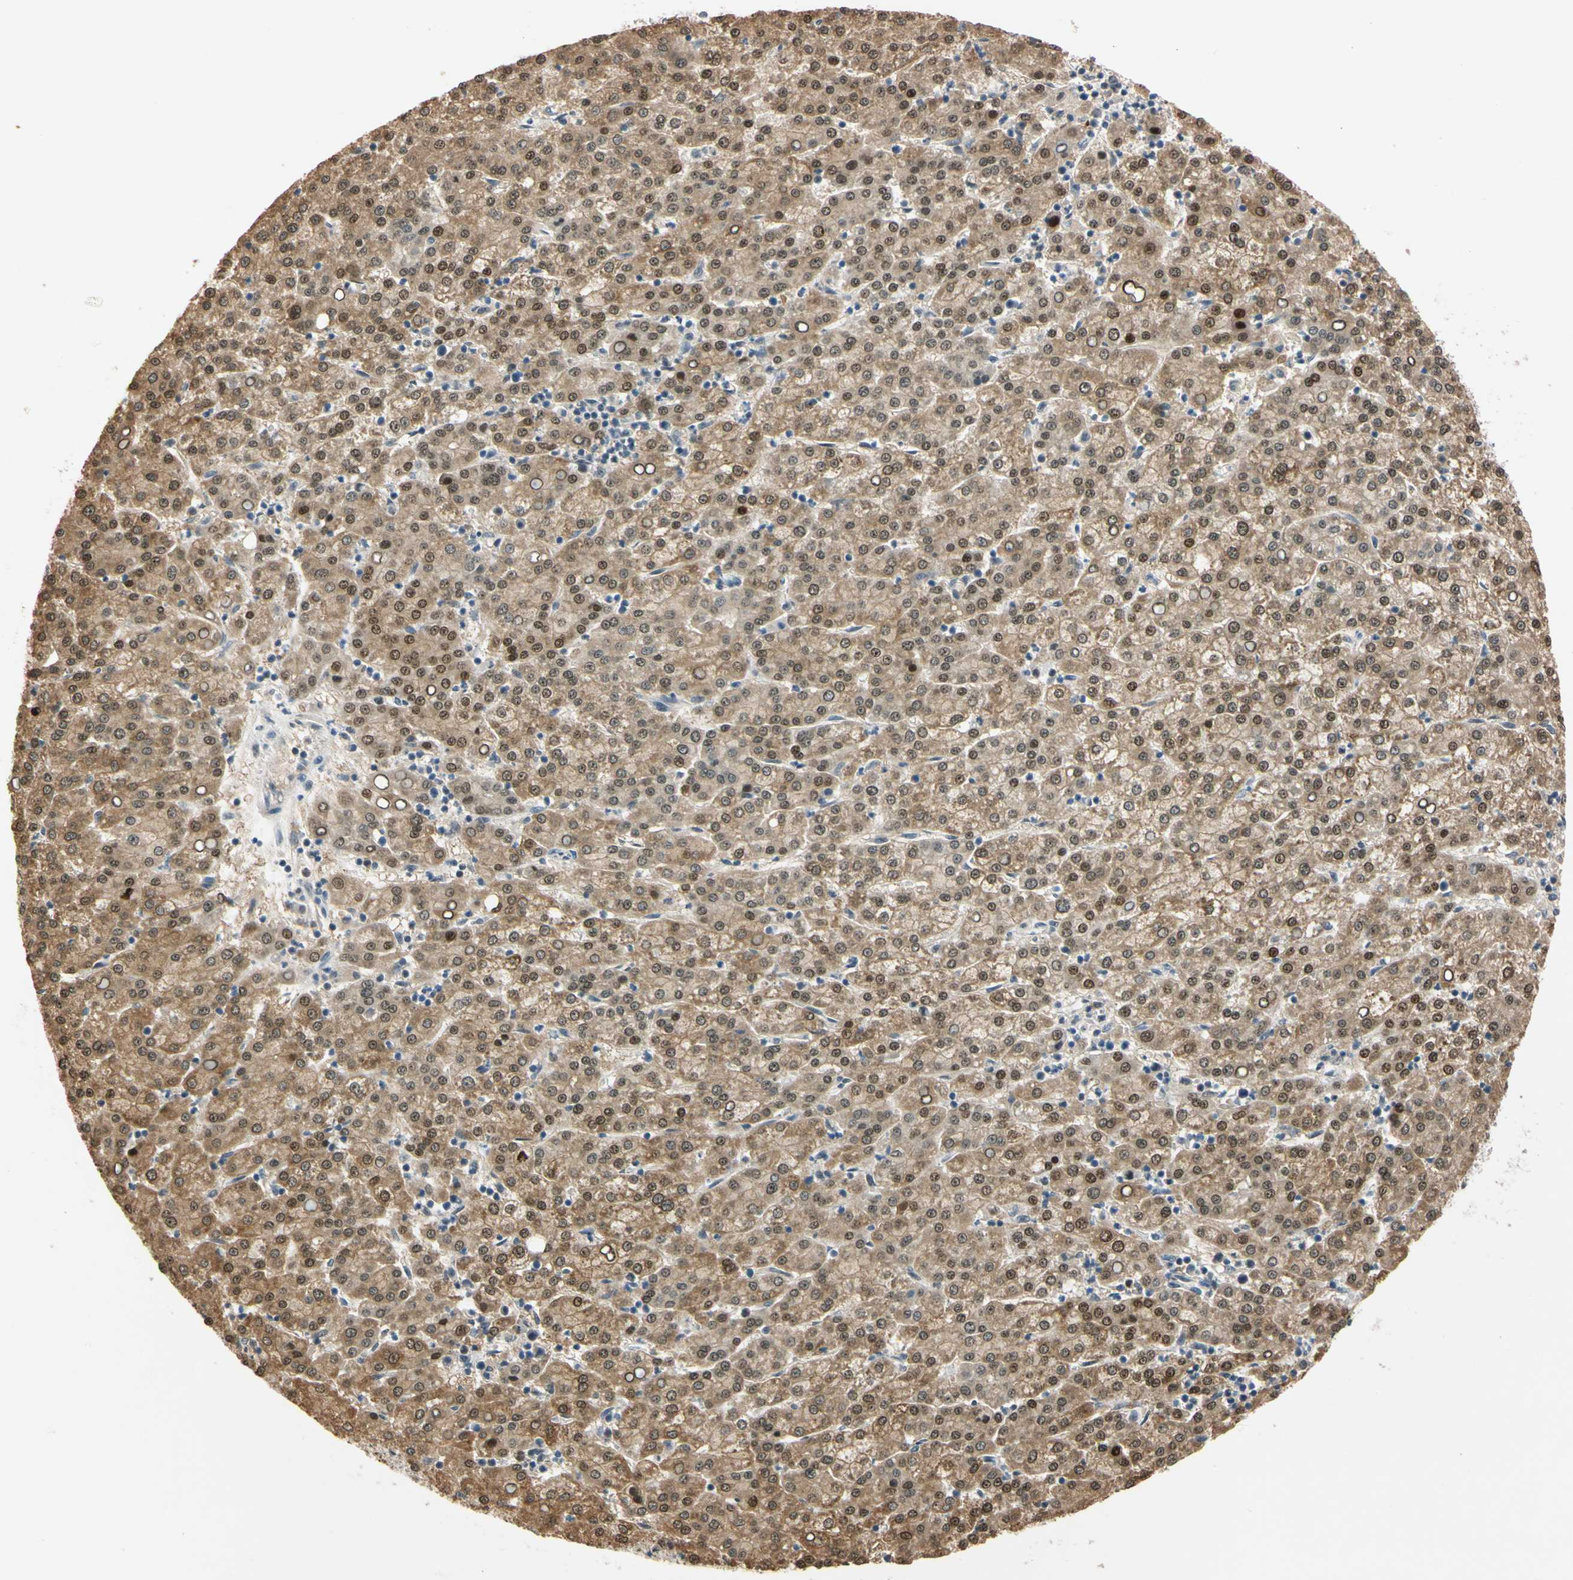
{"staining": {"intensity": "strong", "quantity": ">75%", "location": "cytoplasmic/membranous,nuclear"}, "tissue": "liver cancer", "cell_type": "Tumor cells", "image_type": "cancer", "snomed": [{"axis": "morphology", "description": "Carcinoma, Hepatocellular, NOS"}, {"axis": "topography", "description": "Liver"}], "caption": "Liver cancer (hepatocellular carcinoma) was stained to show a protein in brown. There is high levels of strong cytoplasmic/membranous and nuclear expression in approximately >75% of tumor cells. The staining is performed using DAB (3,3'-diaminobenzidine) brown chromogen to label protein expression. The nuclei are counter-stained blue using hematoxylin.", "gene": "RIOX2", "patient": {"sex": "female", "age": 58}}